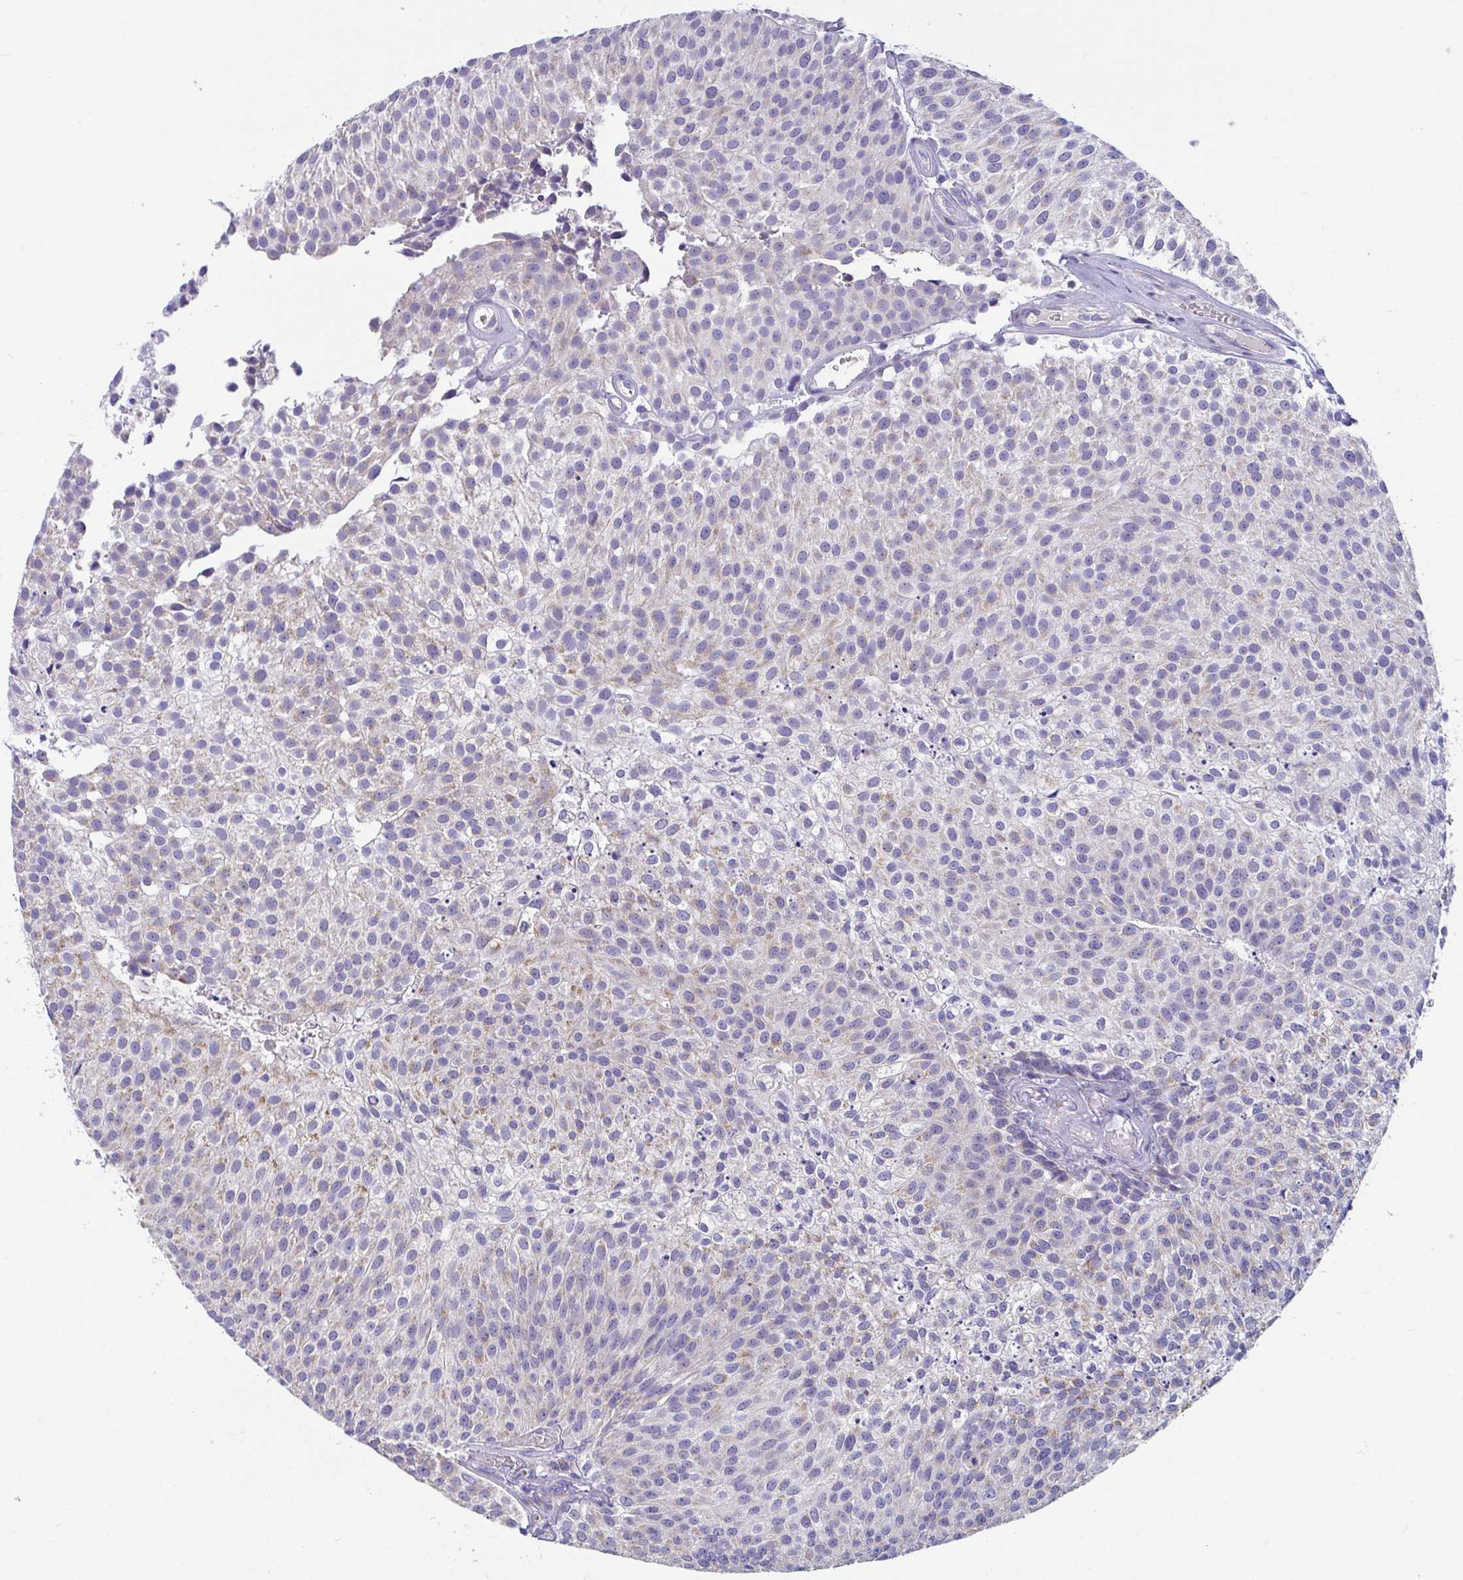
{"staining": {"intensity": "weak", "quantity": "25%-75%", "location": "cytoplasmic/membranous"}, "tissue": "urothelial cancer", "cell_type": "Tumor cells", "image_type": "cancer", "snomed": [{"axis": "morphology", "description": "Urothelial carcinoma, Low grade"}, {"axis": "topography", "description": "Urinary bladder"}], "caption": "Immunohistochemical staining of low-grade urothelial carcinoma reveals low levels of weak cytoplasmic/membranous protein expression in about 25%-75% of tumor cells. Using DAB (3,3'-diaminobenzidine) (brown) and hematoxylin (blue) stains, captured at high magnification using brightfield microscopy.", "gene": "OR13A1", "patient": {"sex": "female", "age": 79}}